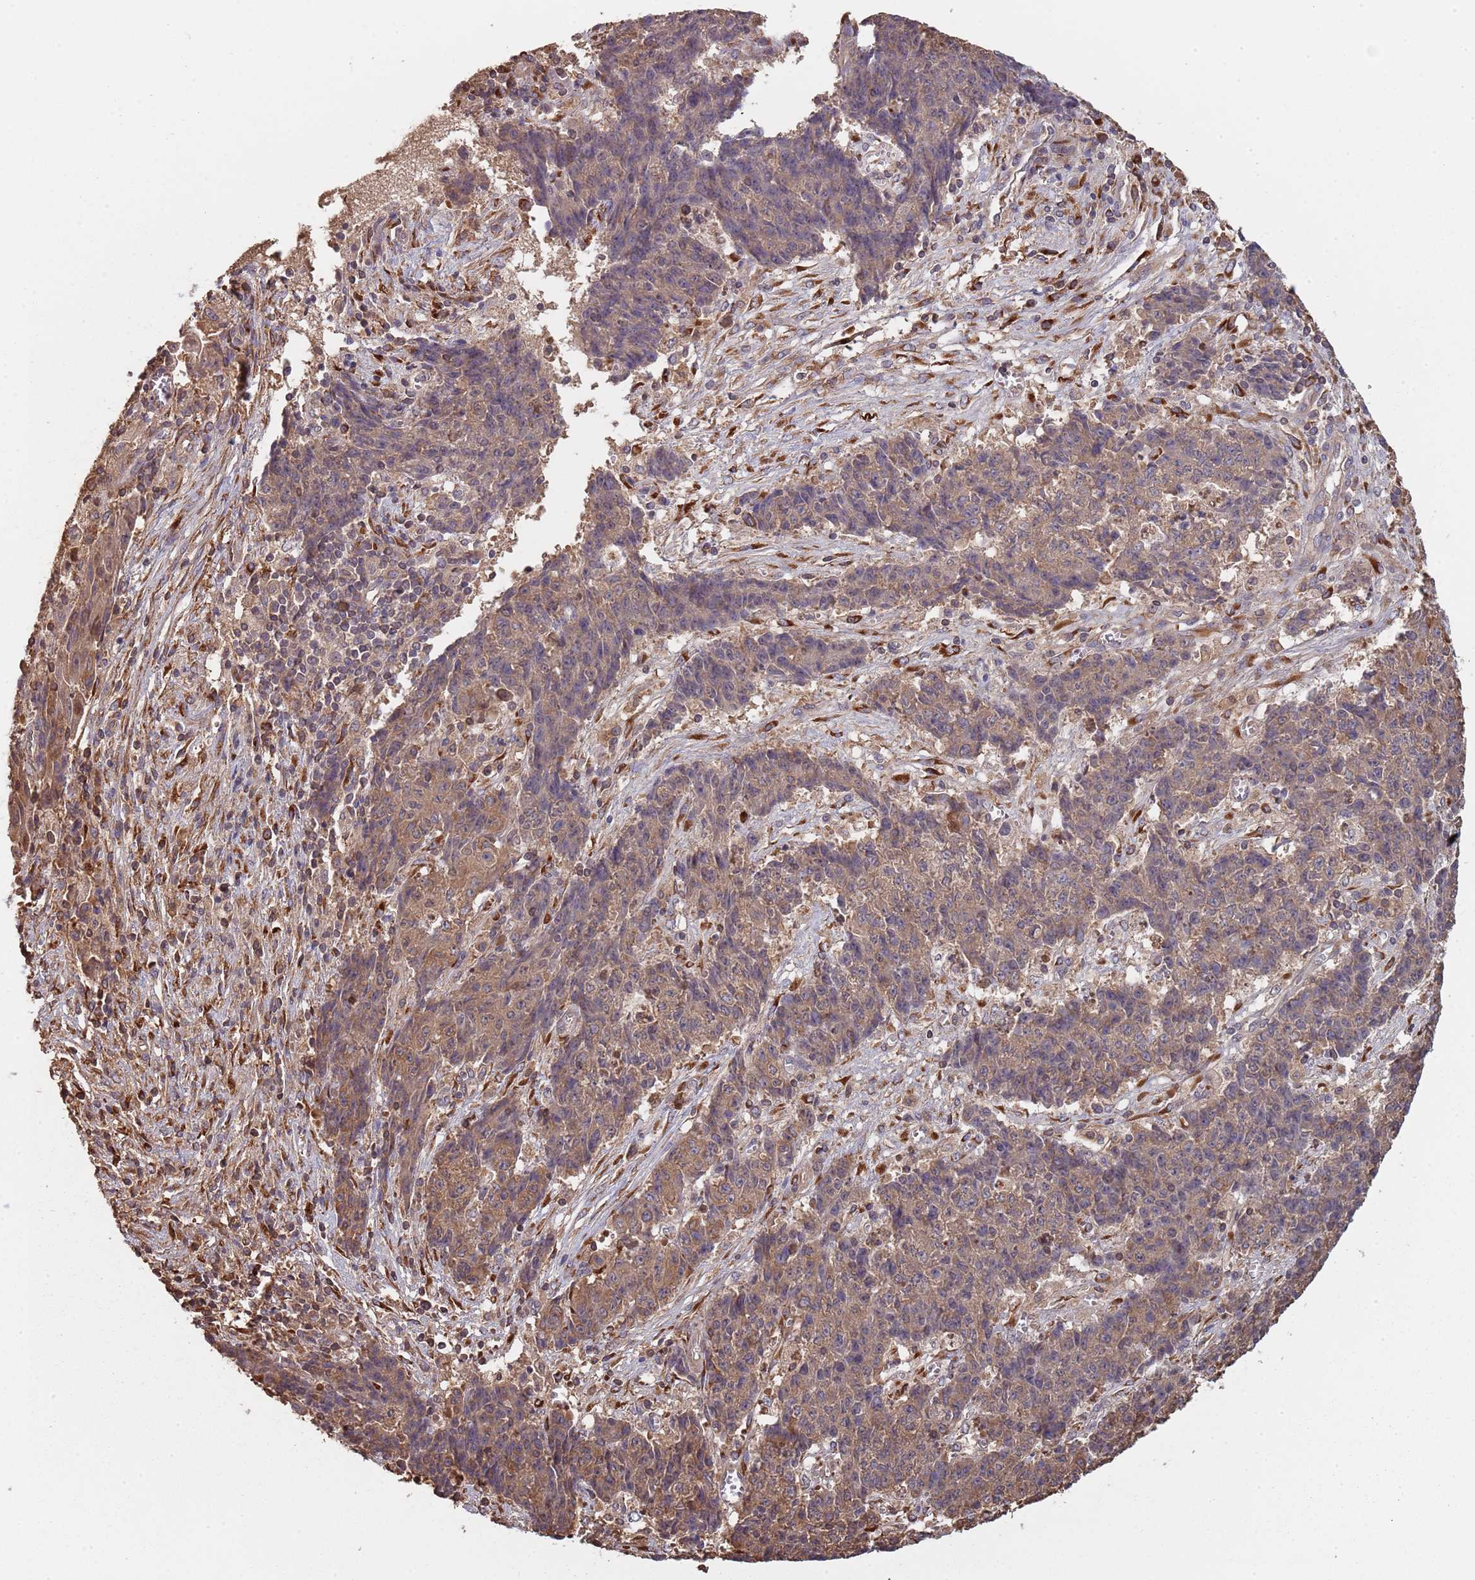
{"staining": {"intensity": "moderate", "quantity": "25%-75%", "location": "cytoplasmic/membranous"}, "tissue": "ovarian cancer", "cell_type": "Tumor cells", "image_type": "cancer", "snomed": [{"axis": "morphology", "description": "Carcinoma, endometroid"}, {"axis": "topography", "description": "Ovary"}], "caption": "IHC of ovarian cancer (endometroid carcinoma) demonstrates medium levels of moderate cytoplasmic/membranous expression in approximately 25%-75% of tumor cells. (DAB (3,3'-diaminobenzidine) IHC, brown staining for protein, blue staining for nuclei).", "gene": "COG4", "patient": {"sex": "female", "age": 42}}